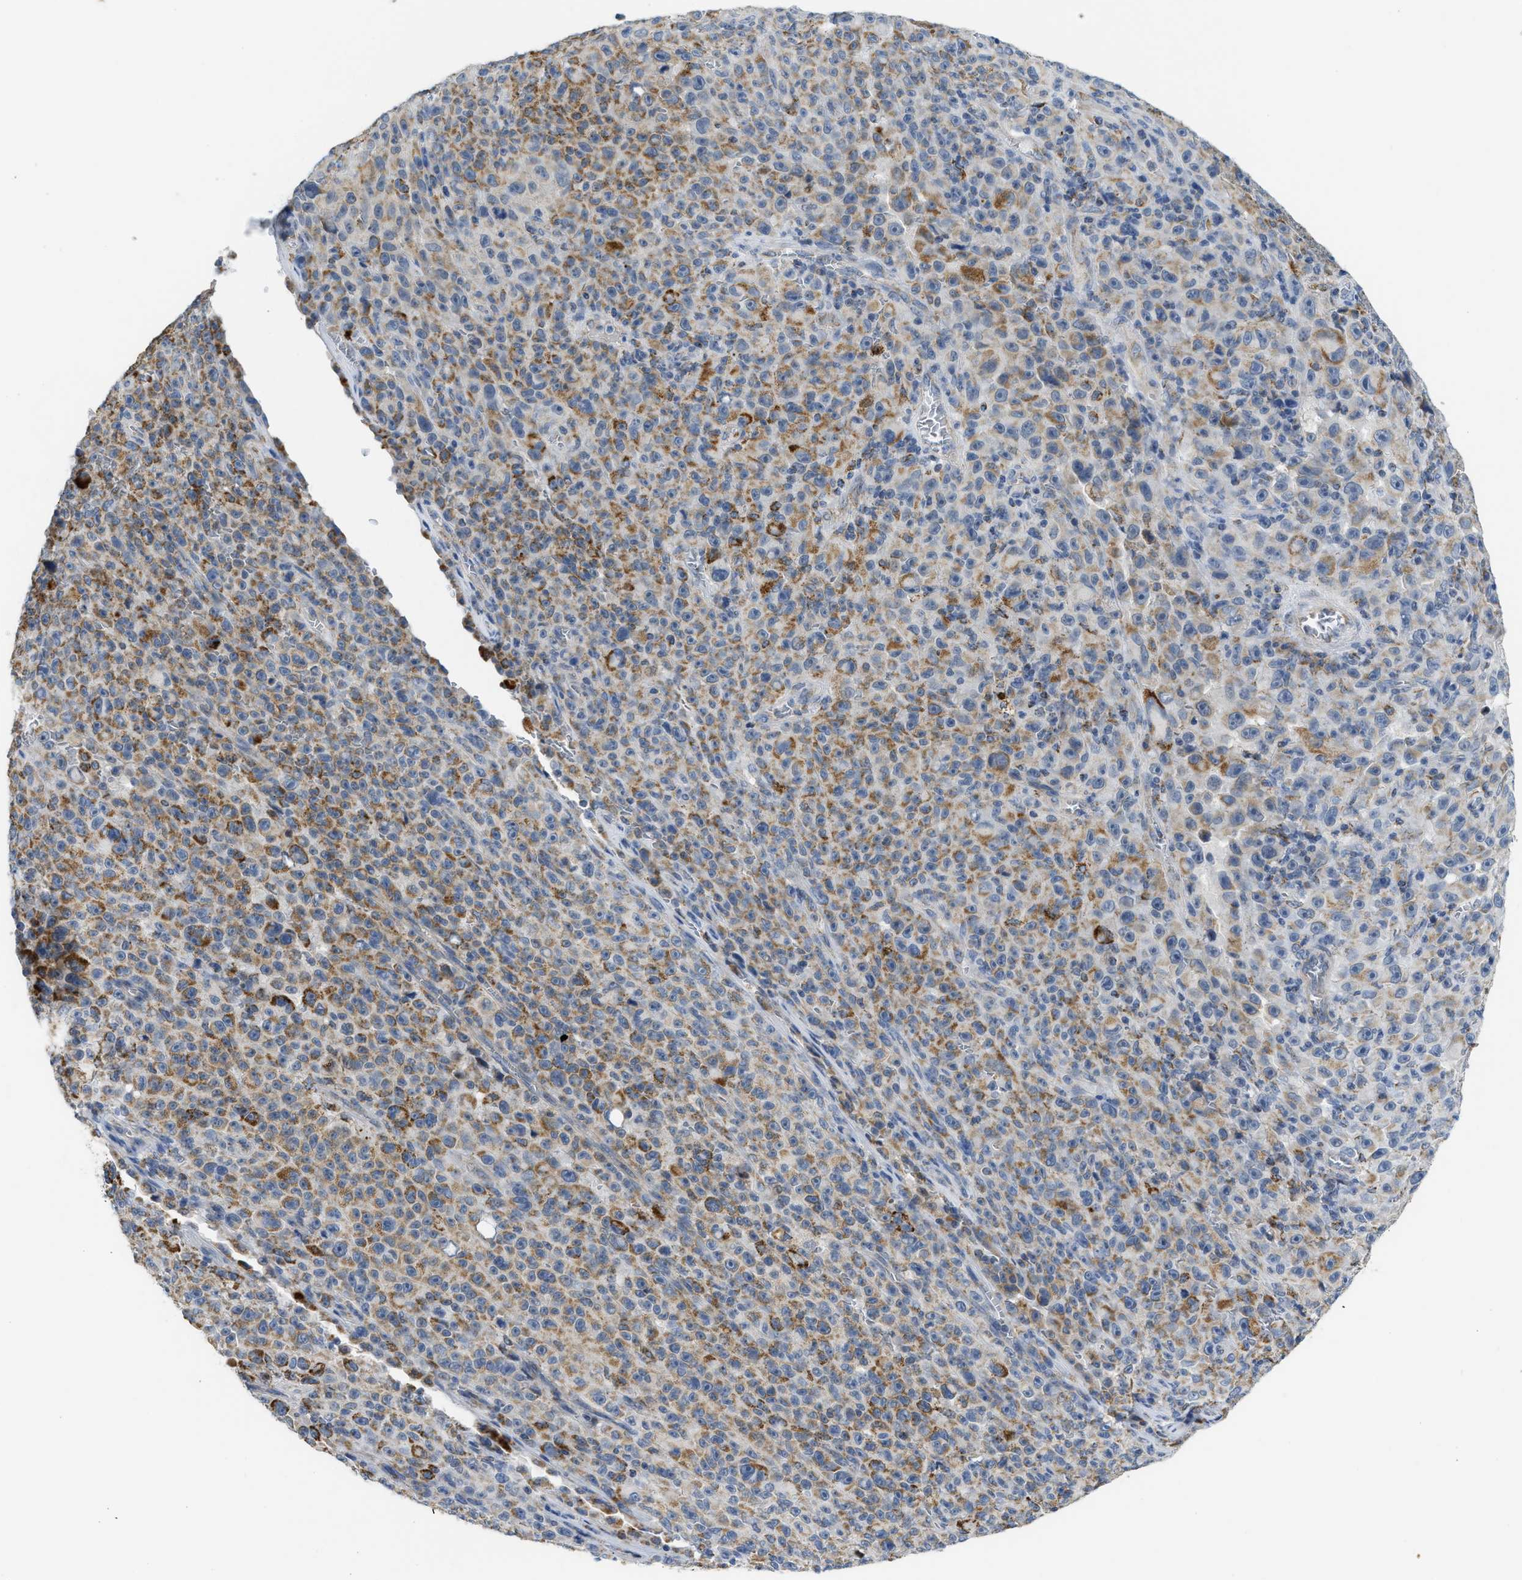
{"staining": {"intensity": "moderate", "quantity": ">75%", "location": "cytoplasmic/membranous"}, "tissue": "melanoma", "cell_type": "Tumor cells", "image_type": "cancer", "snomed": [{"axis": "morphology", "description": "Malignant melanoma, NOS"}, {"axis": "topography", "description": "Skin"}], "caption": "Protein staining demonstrates moderate cytoplasmic/membranous expression in approximately >75% of tumor cells in melanoma.", "gene": "GATD3", "patient": {"sex": "female", "age": 82}}